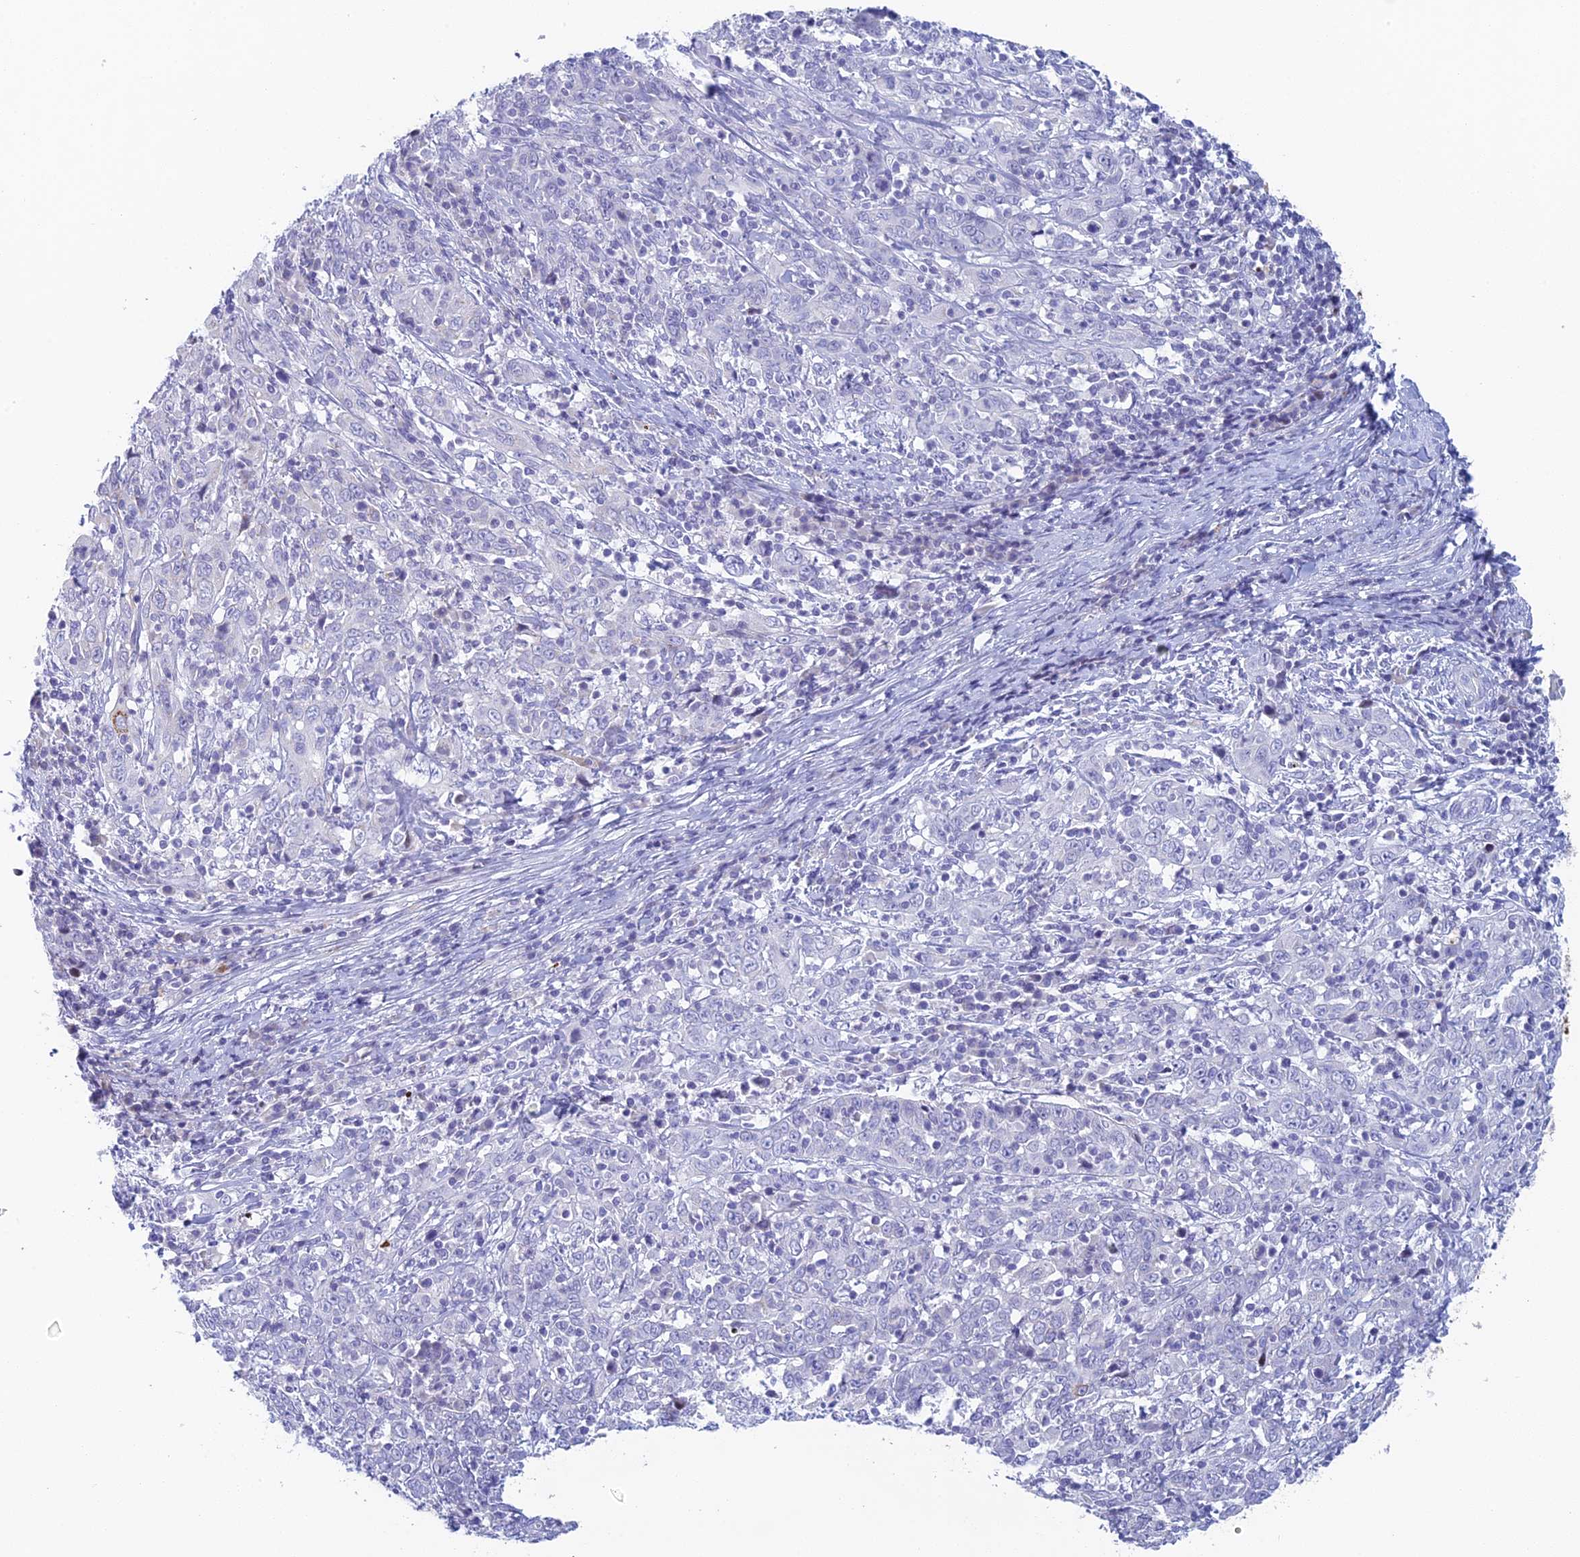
{"staining": {"intensity": "negative", "quantity": "none", "location": "none"}, "tissue": "cervical cancer", "cell_type": "Tumor cells", "image_type": "cancer", "snomed": [{"axis": "morphology", "description": "Squamous cell carcinoma, NOS"}, {"axis": "topography", "description": "Cervix"}], "caption": "Immunohistochemistry image of human cervical squamous cell carcinoma stained for a protein (brown), which reveals no staining in tumor cells.", "gene": "REXO5", "patient": {"sex": "female", "age": 46}}